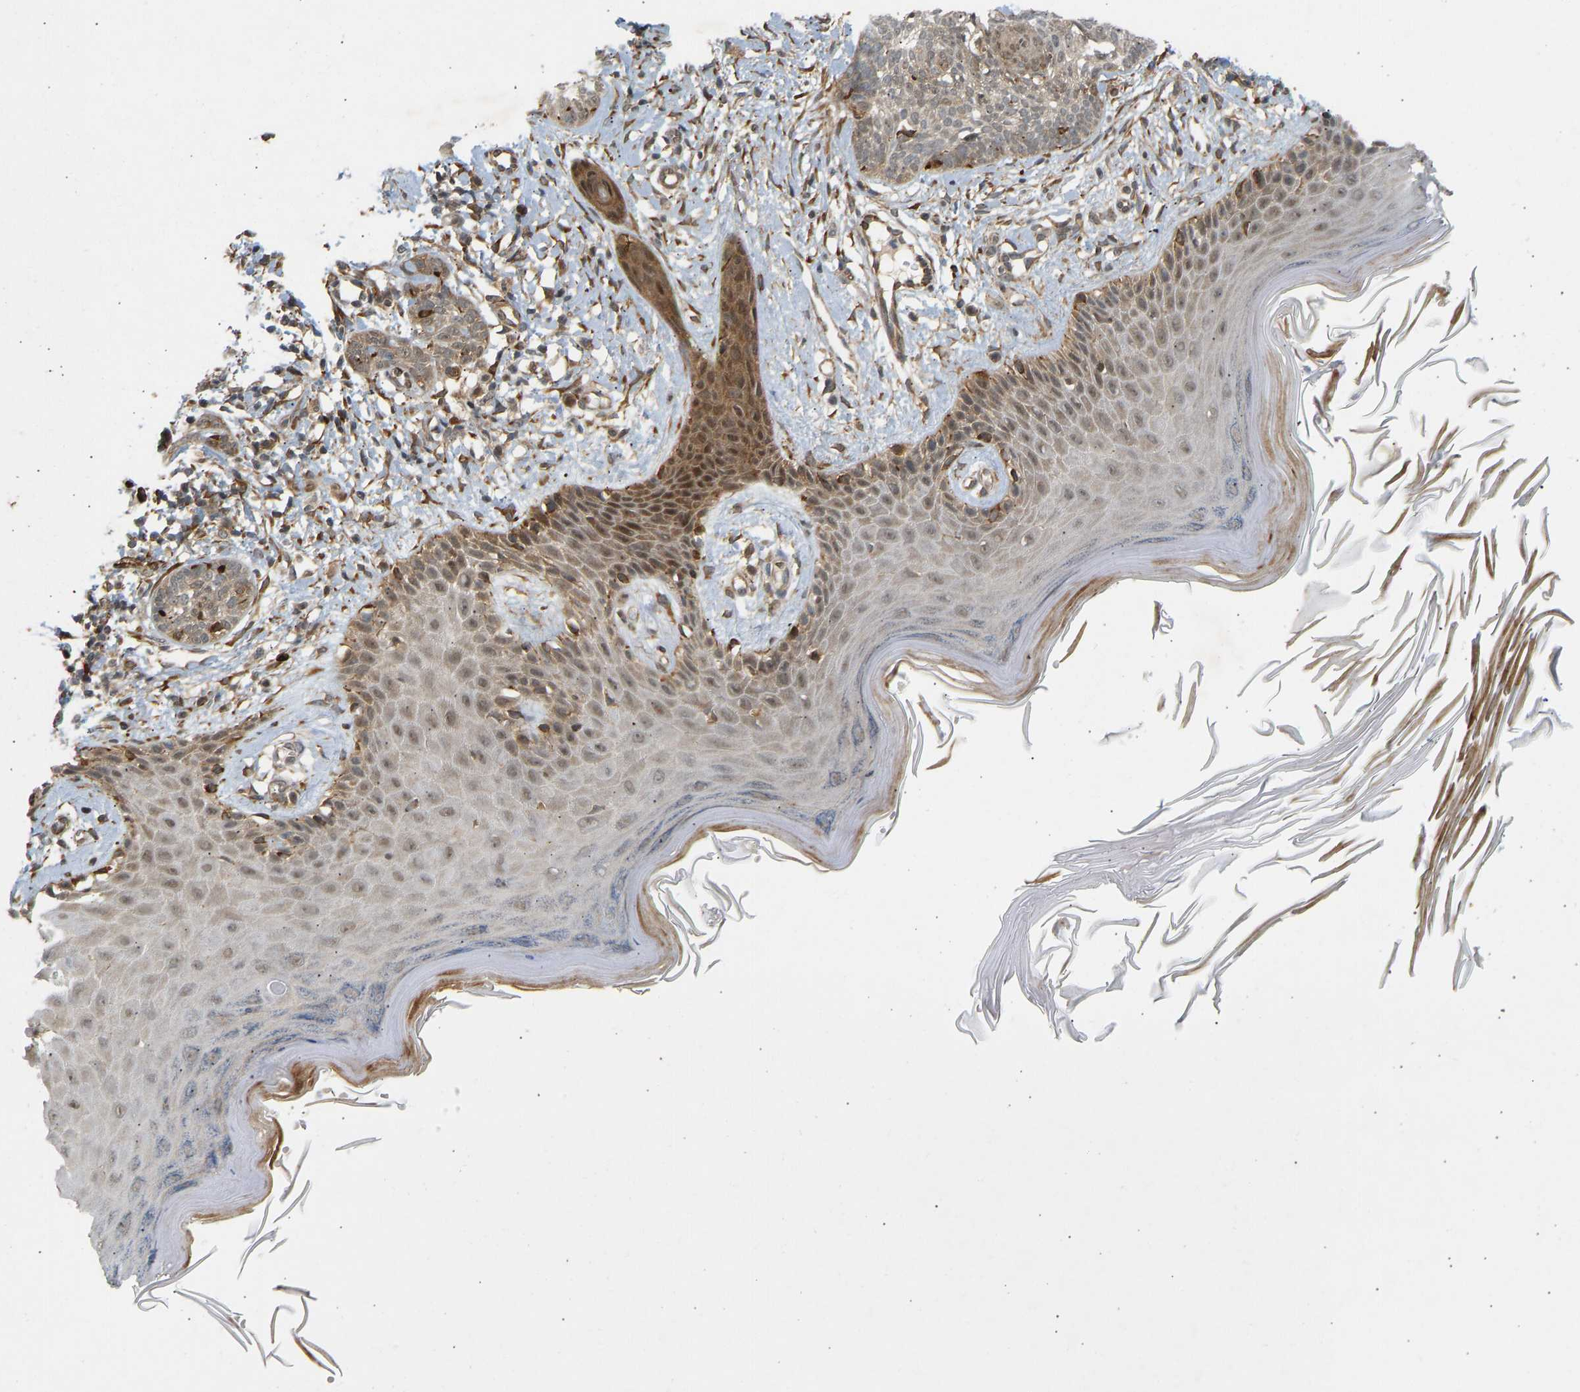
{"staining": {"intensity": "weak", "quantity": ">75%", "location": "cytoplasmic/membranous"}, "tissue": "skin cancer", "cell_type": "Tumor cells", "image_type": "cancer", "snomed": [{"axis": "morphology", "description": "Basal cell carcinoma"}, {"axis": "topography", "description": "Skin"}], "caption": "Weak cytoplasmic/membranous positivity for a protein is appreciated in about >75% of tumor cells of skin basal cell carcinoma using IHC.", "gene": "BAG1", "patient": {"sex": "female", "age": 59}}